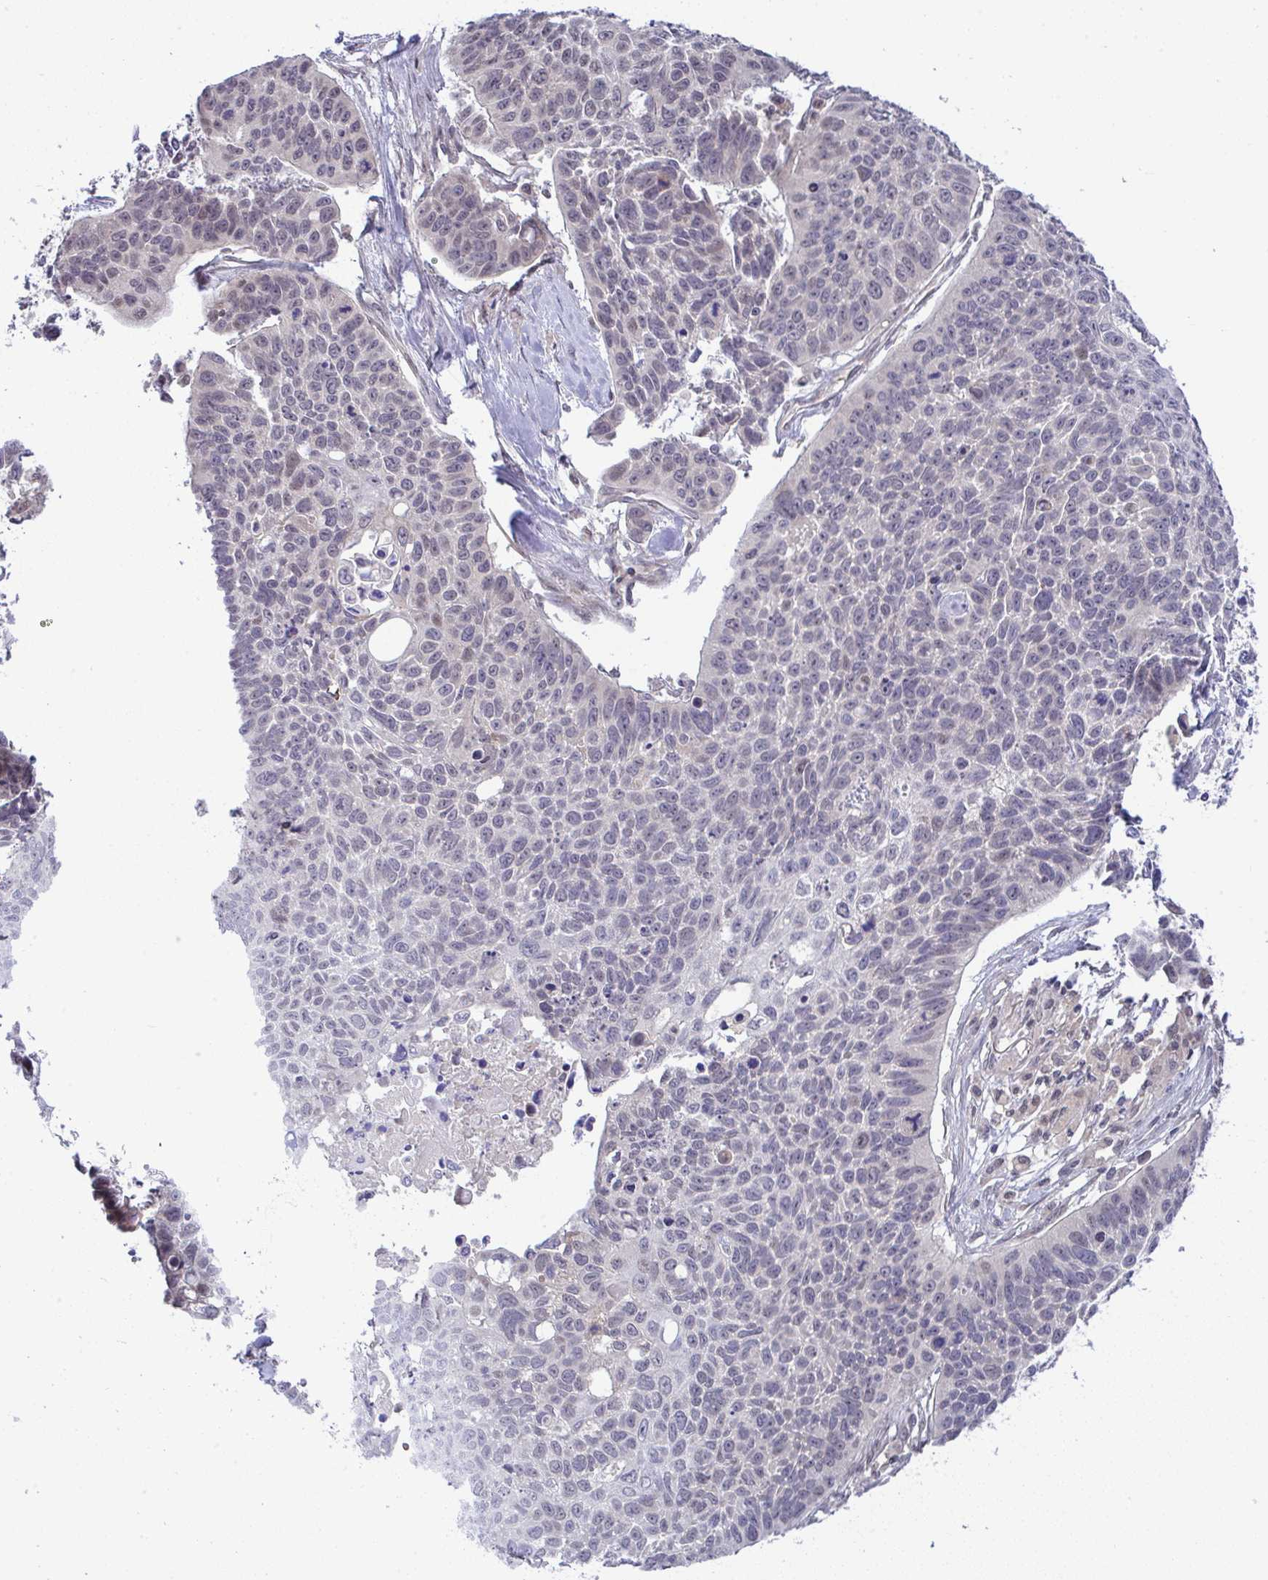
{"staining": {"intensity": "negative", "quantity": "none", "location": "none"}, "tissue": "lung cancer", "cell_type": "Tumor cells", "image_type": "cancer", "snomed": [{"axis": "morphology", "description": "Squamous cell carcinoma, NOS"}, {"axis": "topography", "description": "Lung"}], "caption": "Histopathology image shows no protein expression in tumor cells of lung cancer (squamous cell carcinoma) tissue.", "gene": "C9orf64", "patient": {"sex": "male", "age": 62}}